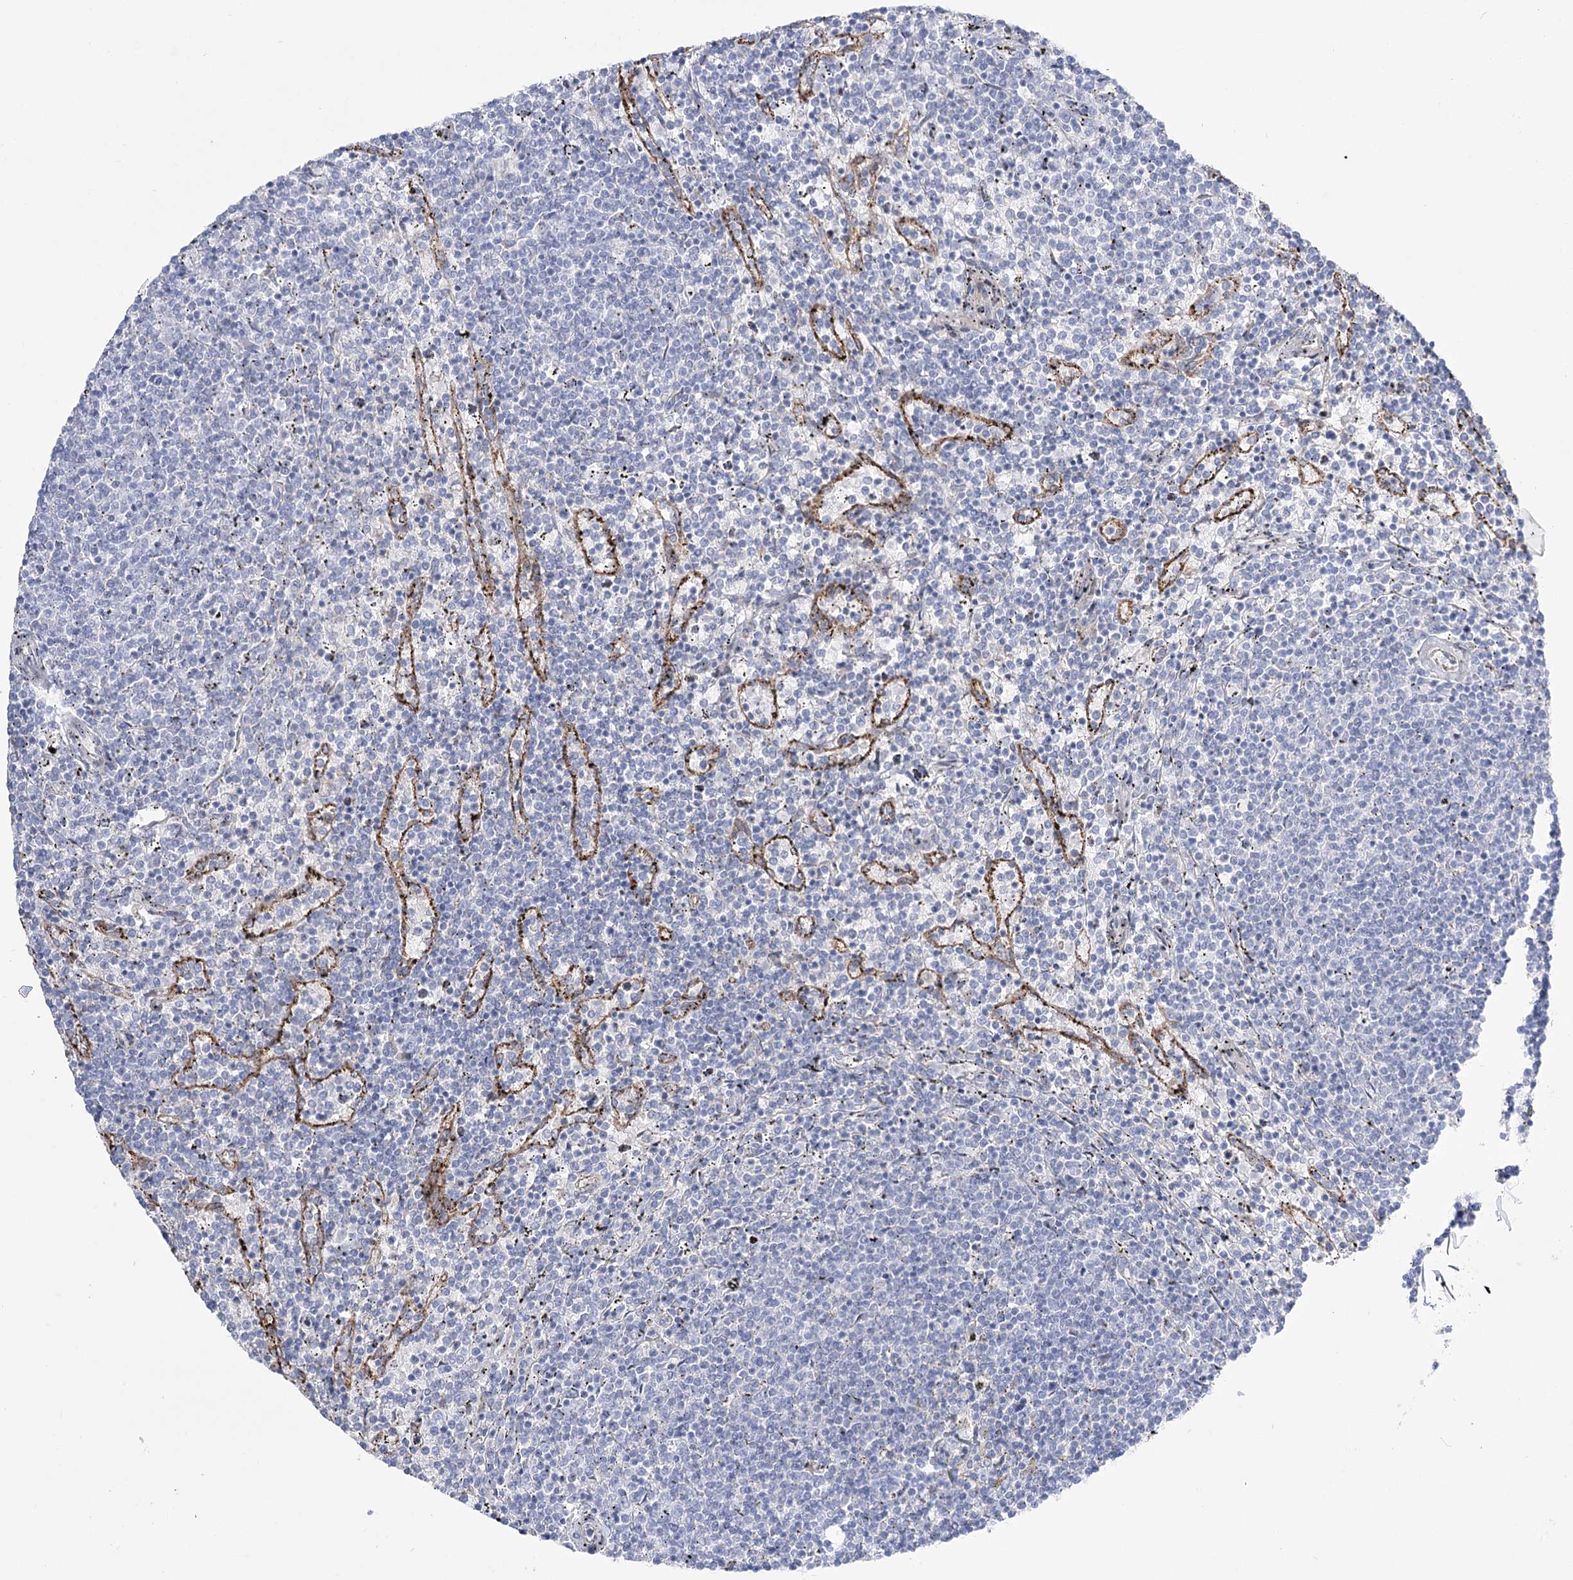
{"staining": {"intensity": "negative", "quantity": "none", "location": "none"}, "tissue": "lymphoma", "cell_type": "Tumor cells", "image_type": "cancer", "snomed": [{"axis": "morphology", "description": "Malignant lymphoma, non-Hodgkin's type, Low grade"}, {"axis": "topography", "description": "Spleen"}], "caption": "This micrograph is of malignant lymphoma, non-Hodgkin's type (low-grade) stained with immunohistochemistry (IHC) to label a protein in brown with the nuclei are counter-stained blue. There is no staining in tumor cells. (Immunohistochemistry (ihc), brightfield microscopy, high magnification).", "gene": "SIAE", "patient": {"sex": "female", "age": 50}}